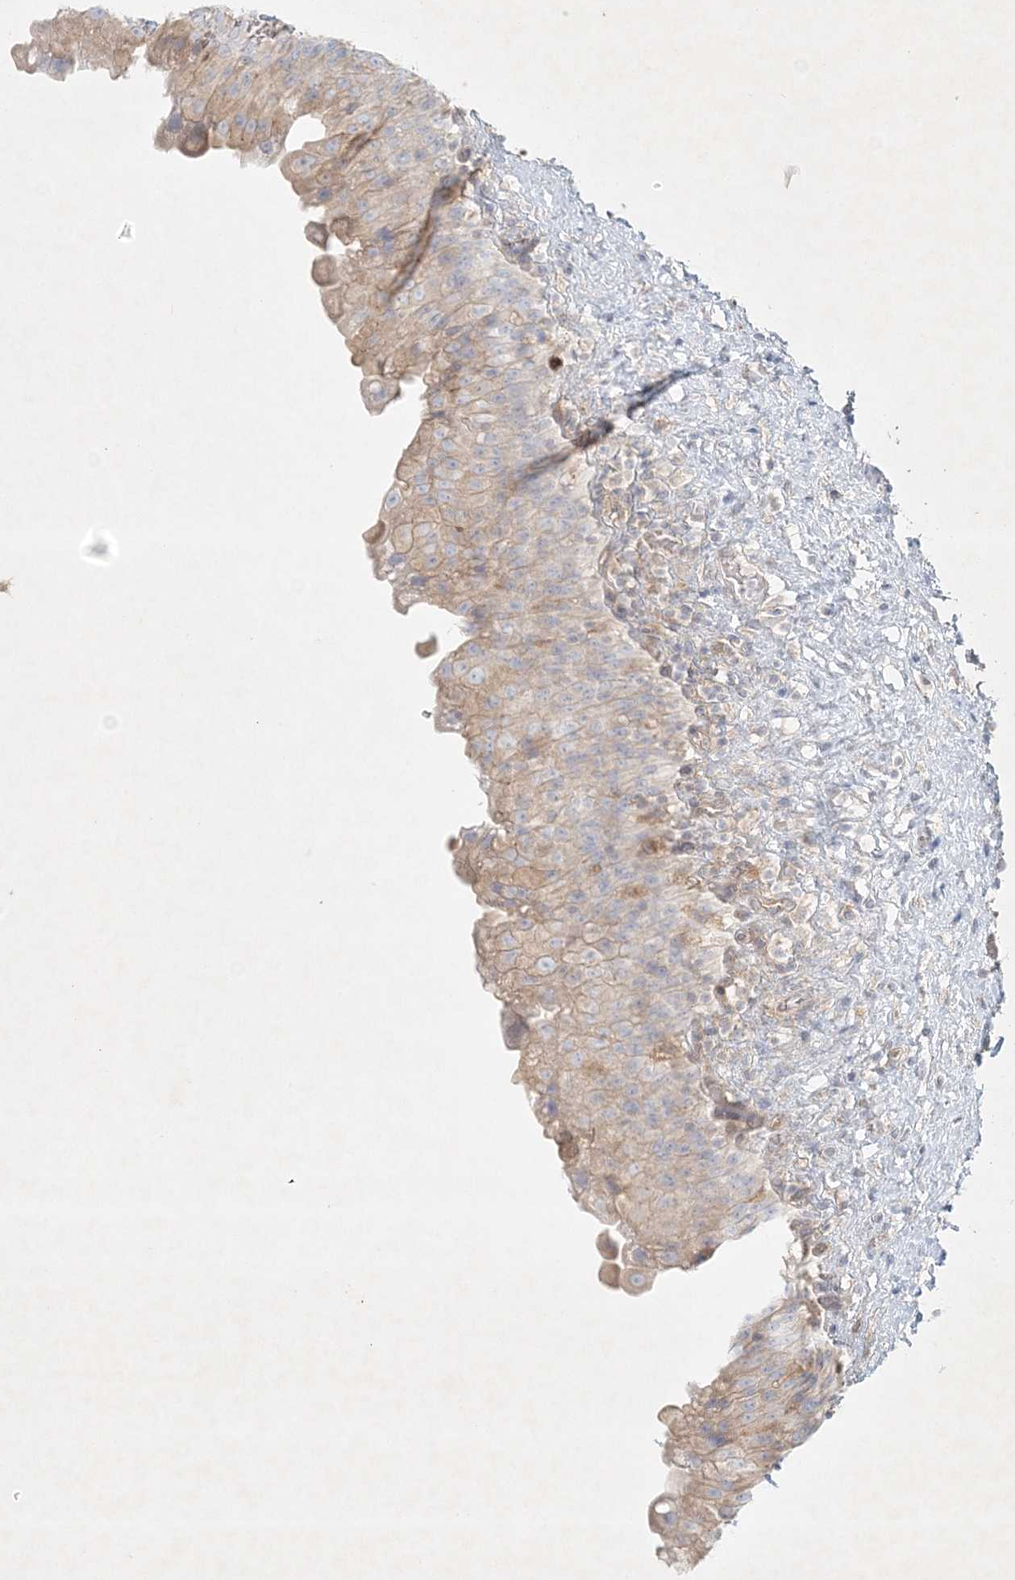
{"staining": {"intensity": "weak", "quantity": "25%-75%", "location": "cytoplasmic/membranous"}, "tissue": "urinary bladder", "cell_type": "Urothelial cells", "image_type": "normal", "snomed": [{"axis": "morphology", "description": "Normal tissue, NOS"}, {"axis": "topography", "description": "Urinary bladder"}], "caption": "Immunohistochemistry (IHC) histopathology image of unremarkable urinary bladder: urinary bladder stained using IHC exhibits low levels of weak protein expression localized specifically in the cytoplasmic/membranous of urothelial cells, appearing as a cytoplasmic/membranous brown color.", "gene": "STK11IP", "patient": {"sex": "female", "age": 27}}